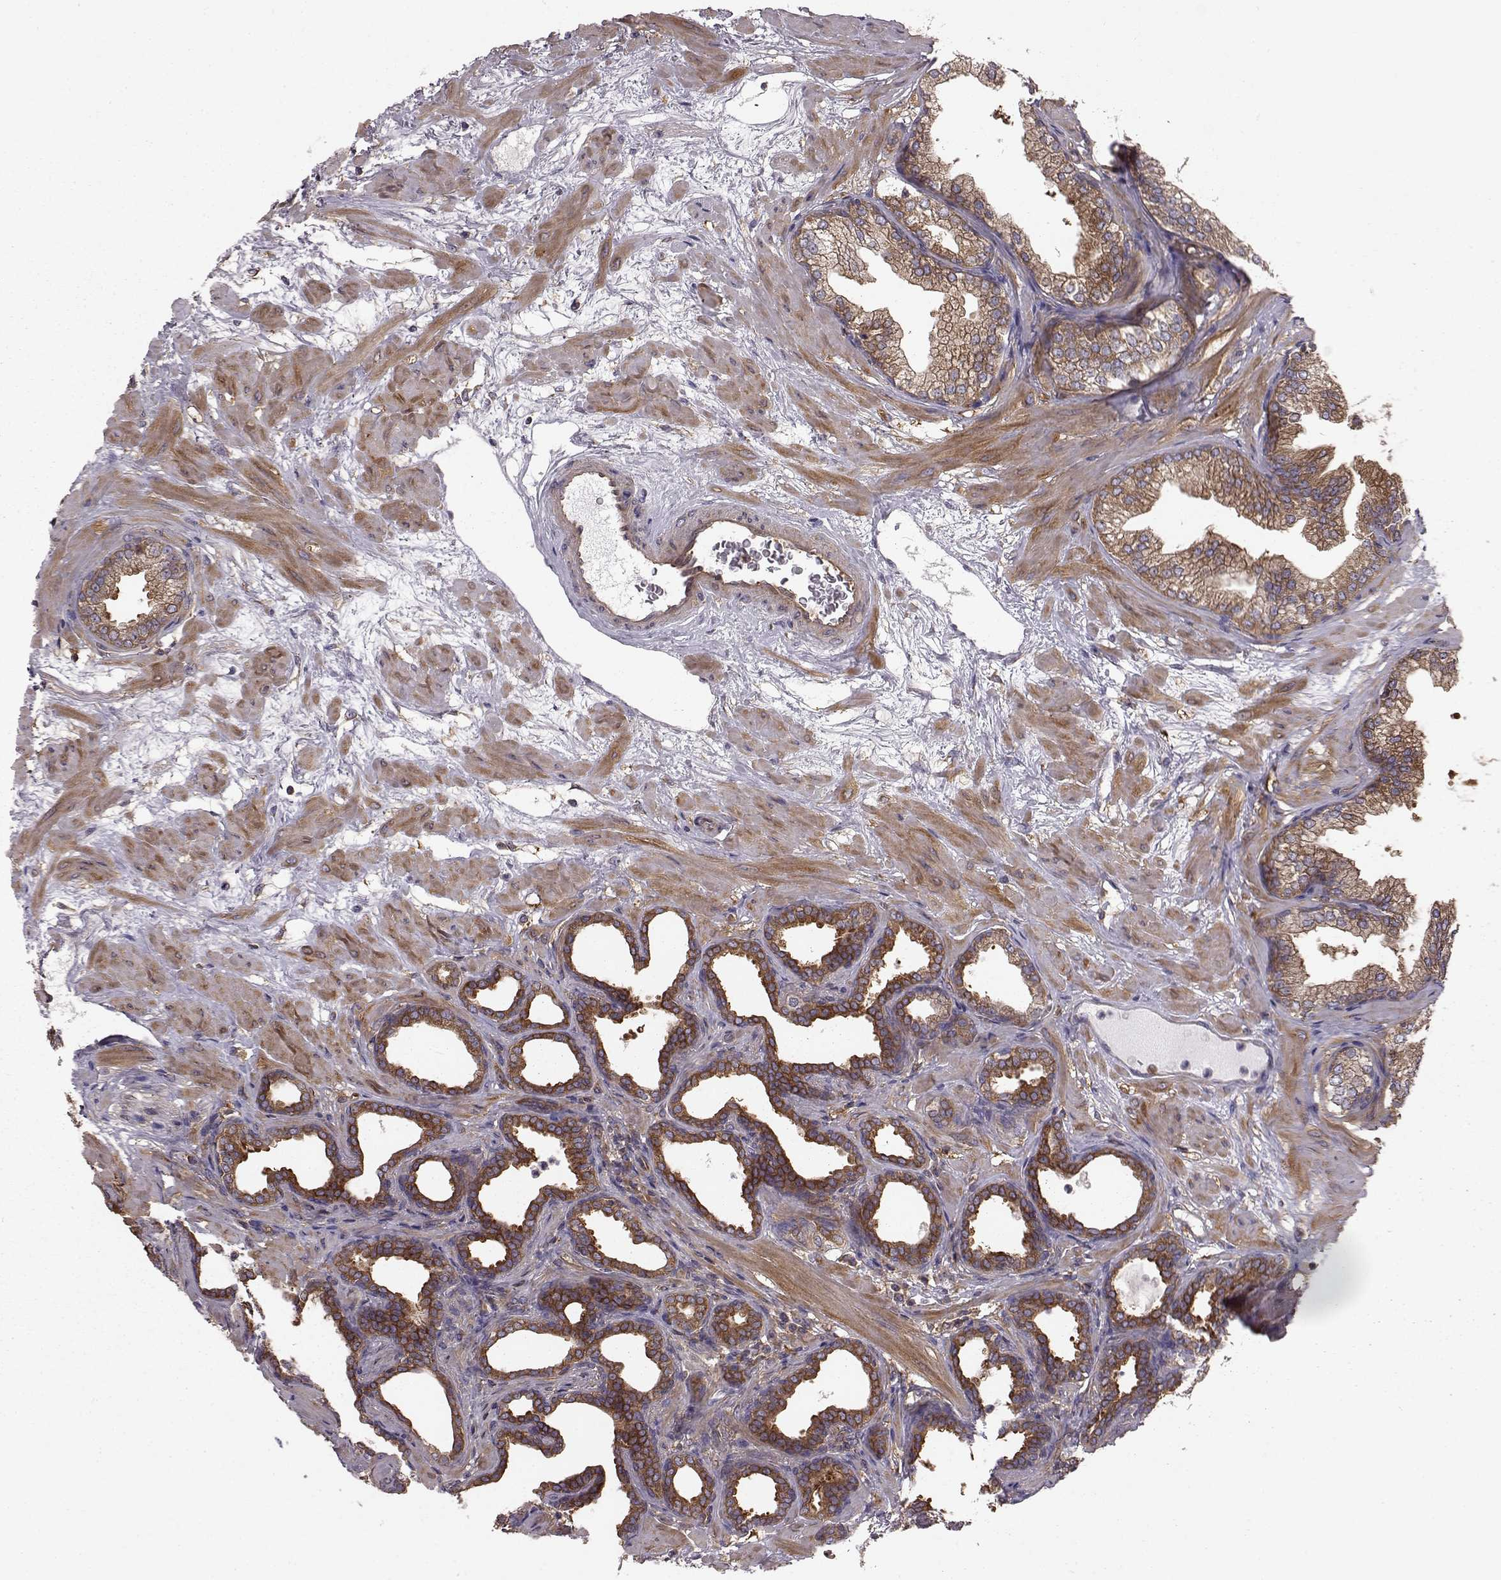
{"staining": {"intensity": "moderate", "quantity": "25%-75%", "location": "cytoplasmic/membranous"}, "tissue": "prostate", "cell_type": "Glandular cells", "image_type": "normal", "snomed": [{"axis": "morphology", "description": "Normal tissue, NOS"}, {"axis": "topography", "description": "Prostate"}], "caption": "Immunohistochemistry staining of benign prostate, which reveals medium levels of moderate cytoplasmic/membranous staining in approximately 25%-75% of glandular cells indicating moderate cytoplasmic/membranous protein expression. The staining was performed using DAB (3,3'-diaminobenzidine) (brown) for protein detection and nuclei were counterstained in hematoxylin (blue).", "gene": "RABGAP1", "patient": {"sex": "male", "age": 37}}